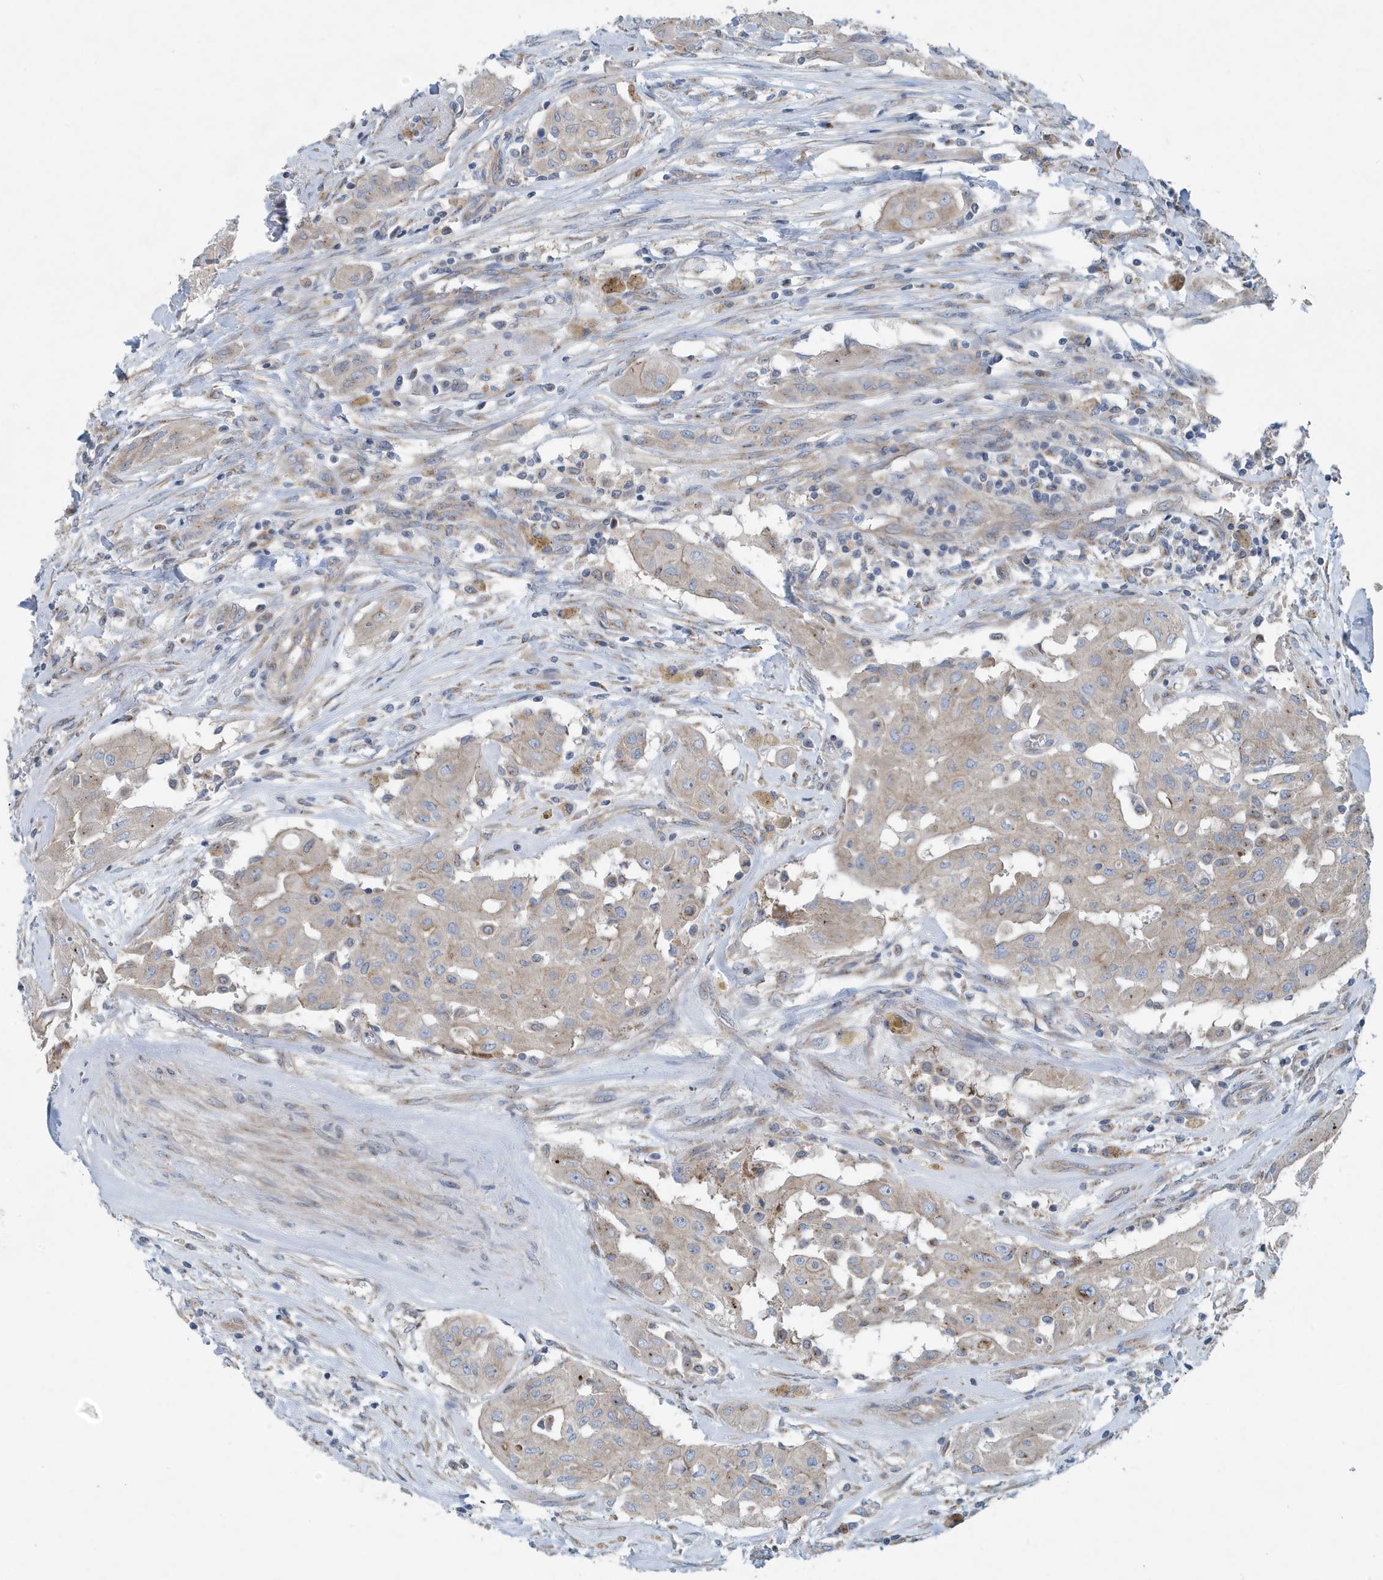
{"staining": {"intensity": "weak", "quantity": "25%-75%", "location": "cytoplasmic/membranous"}, "tissue": "thyroid cancer", "cell_type": "Tumor cells", "image_type": "cancer", "snomed": [{"axis": "morphology", "description": "Papillary adenocarcinoma, NOS"}, {"axis": "topography", "description": "Thyroid gland"}], "caption": "Papillary adenocarcinoma (thyroid) was stained to show a protein in brown. There is low levels of weak cytoplasmic/membranous positivity in about 25%-75% of tumor cells.", "gene": "PPM1M", "patient": {"sex": "female", "age": 59}}